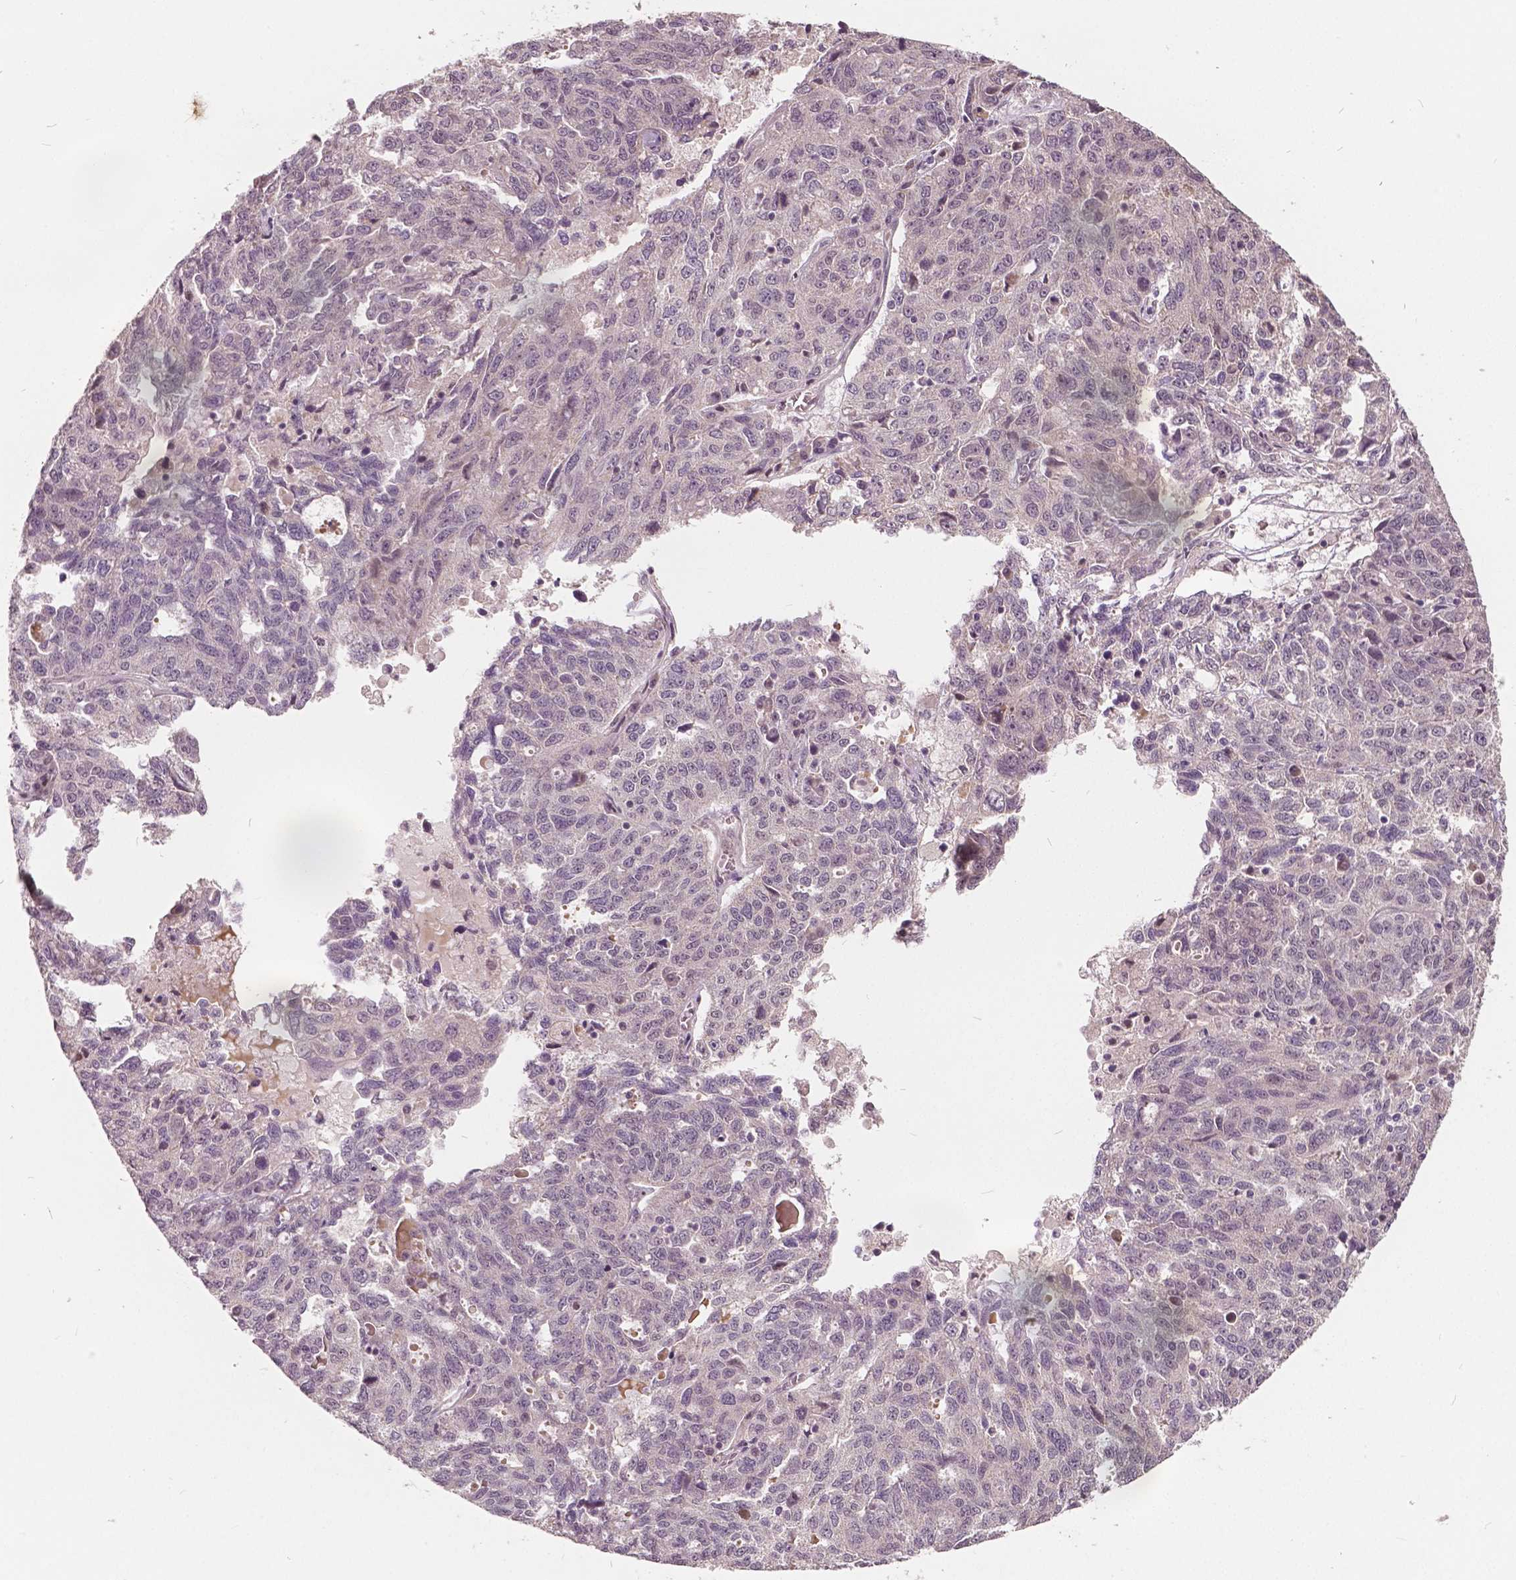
{"staining": {"intensity": "negative", "quantity": "none", "location": "none"}, "tissue": "ovarian cancer", "cell_type": "Tumor cells", "image_type": "cancer", "snomed": [{"axis": "morphology", "description": "Cystadenocarcinoma, serous, NOS"}, {"axis": "topography", "description": "Ovary"}], "caption": "Immunohistochemistry of serous cystadenocarcinoma (ovarian) exhibits no positivity in tumor cells.", "gene": "HMBOX1", "patient": {"sex": "female", "age": 71}}